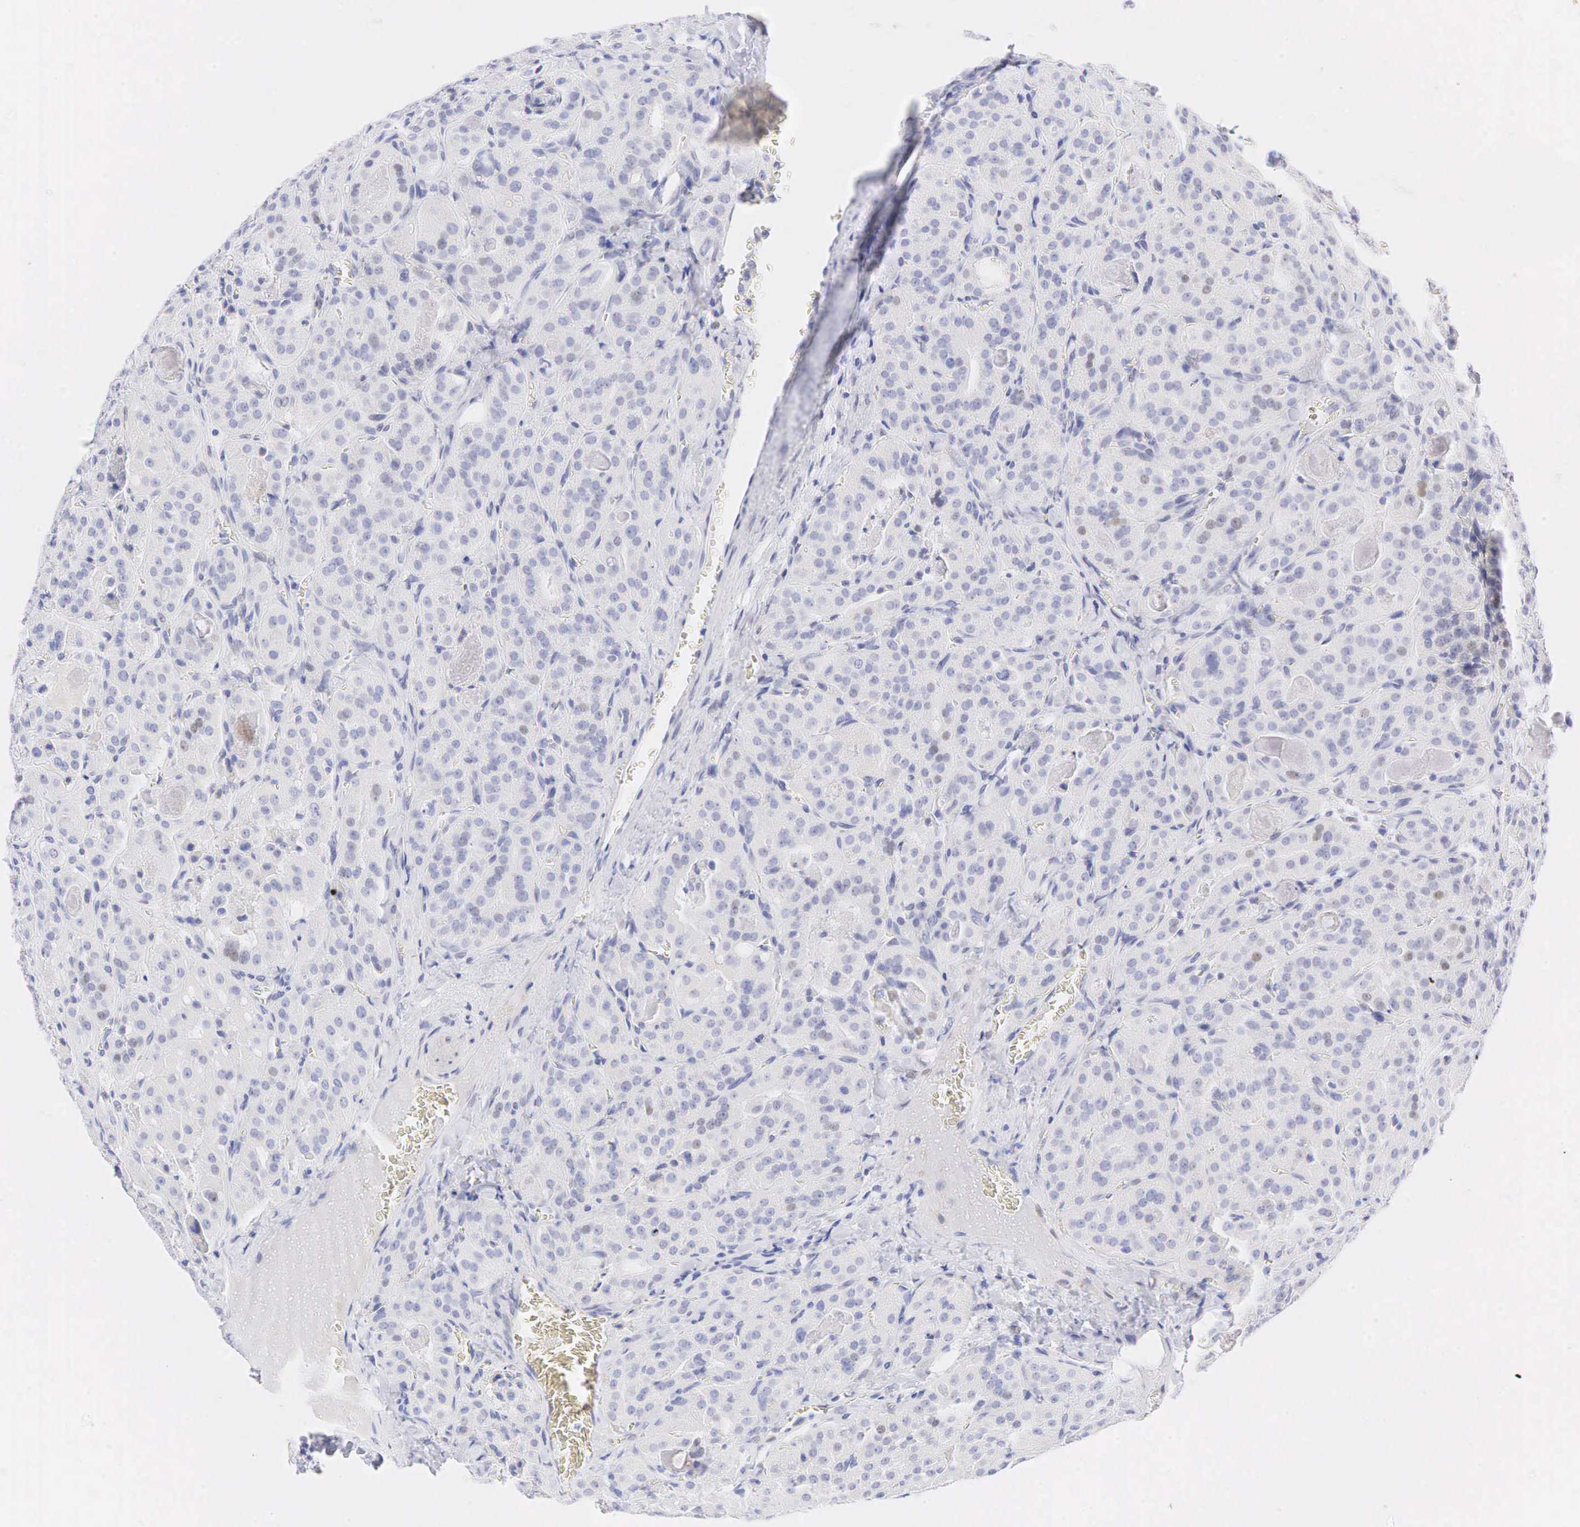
{"staining": {"intensity": "negative", "quantity": "none", "location": "none"}, "tissue": "thyroid cancer", "cell_type": "Tumor cells", "image_type": "cancer", "snomed": [{"axis": "morphology", "description": "Carcinoma, NOS"}, {"axis": "topography", "description": "Thyroid gland"}], "caption": "Carcinoma (thyroid) stained for a protein using IHC reveals no expression tumor cells.", "gene": "AR", "patient": {"sex": "male", "age": 76}}